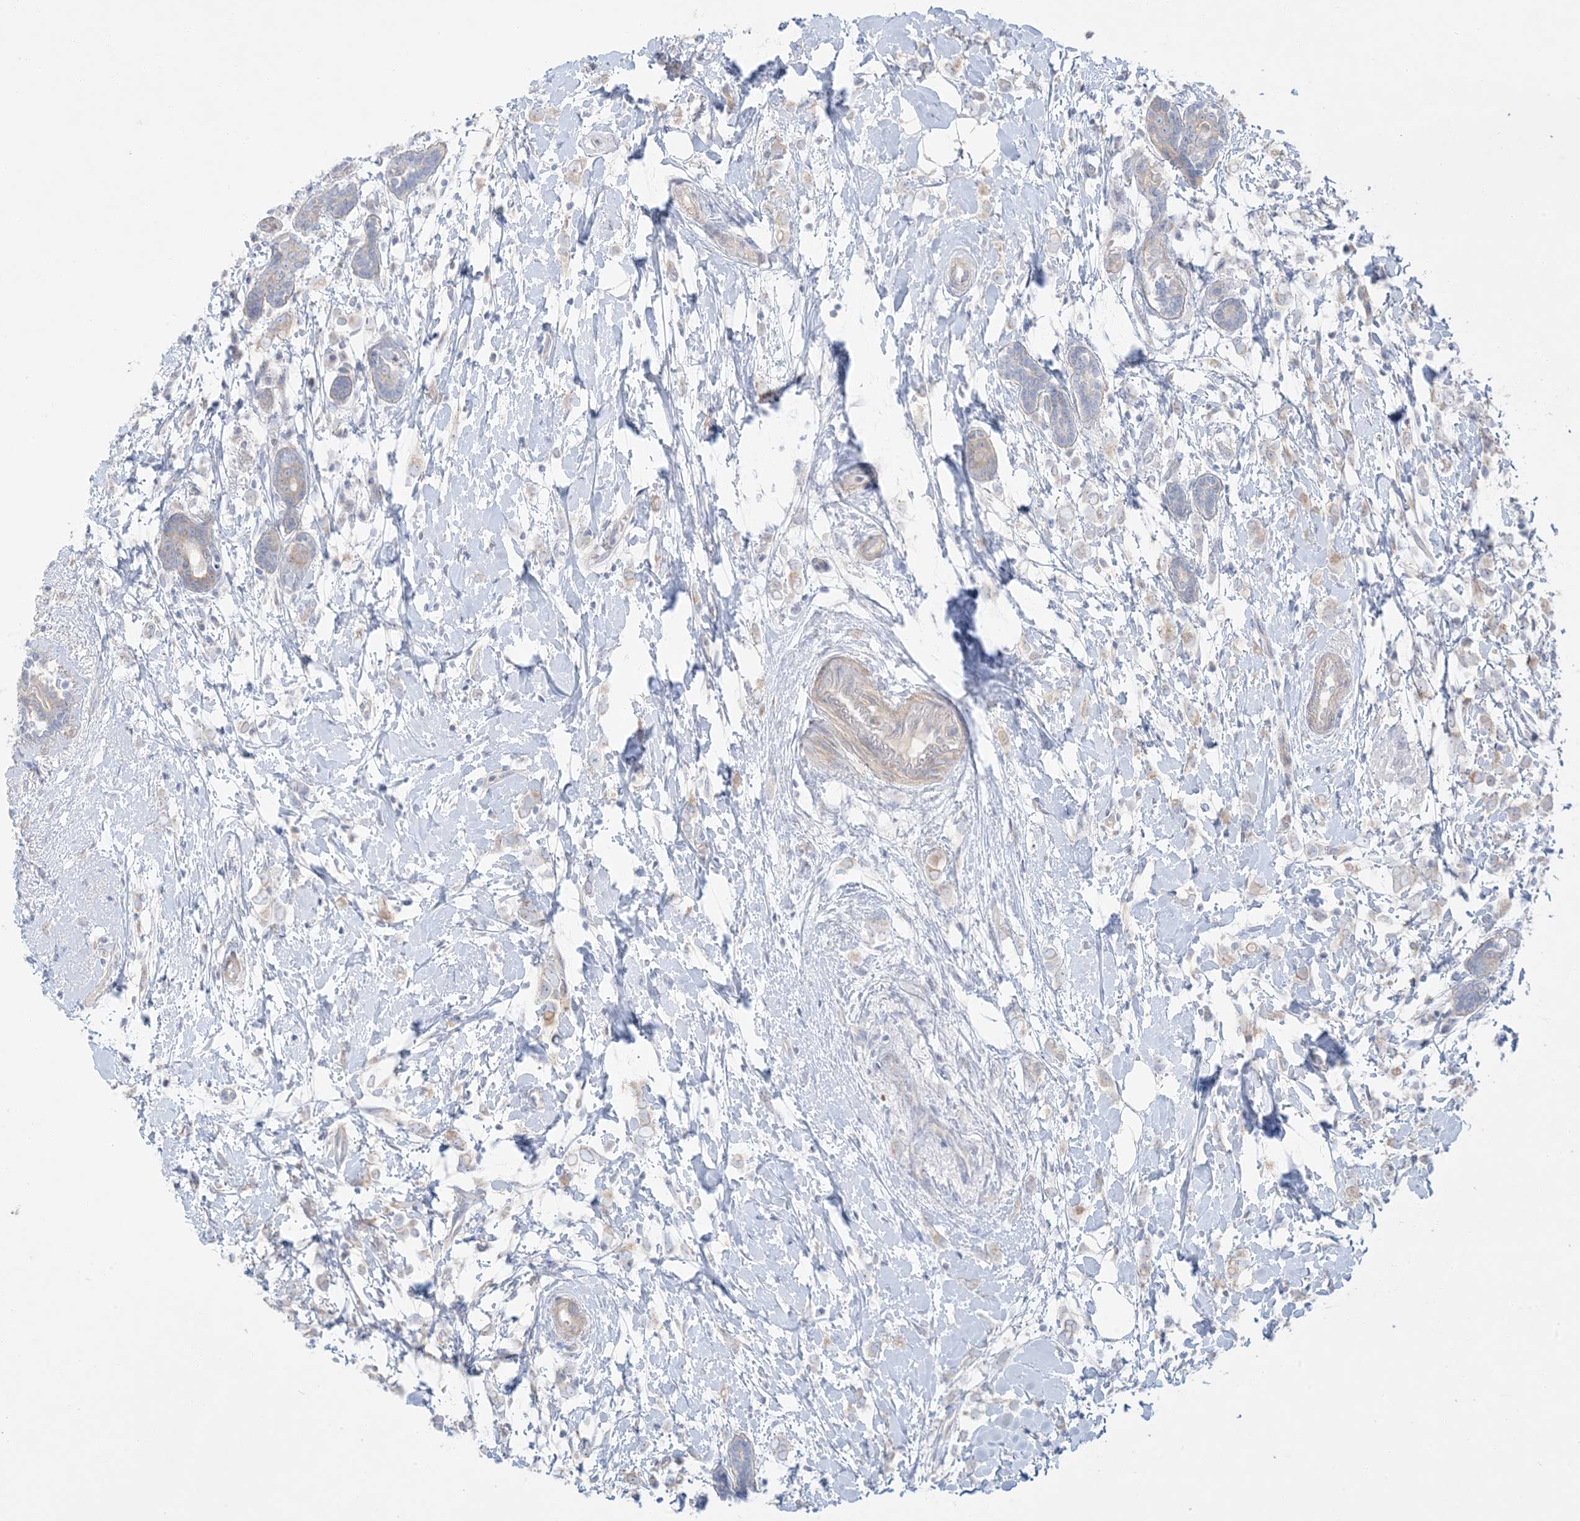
{"staining": {"intensity": "weak", "quantity": "<25%", "location": "cytoplasmic/membranous"}, "tissue": "breast cancer", "cell_type": "Tumor cells", "image_type": "cancer", "snomed": [{"axis": "morphology", "description": "Normal tissue, NOS"}, {"axis": "morphology", "description": "Lobular carcinoma"}, {"axis": "topography", "description": "Breast"}], "caption": "Tumor cells show no significant expression in breast cancer. (DAB IHC, high magnification).", "gene": "FAM184A", "patient": {"sex": "female", "age": 47}}